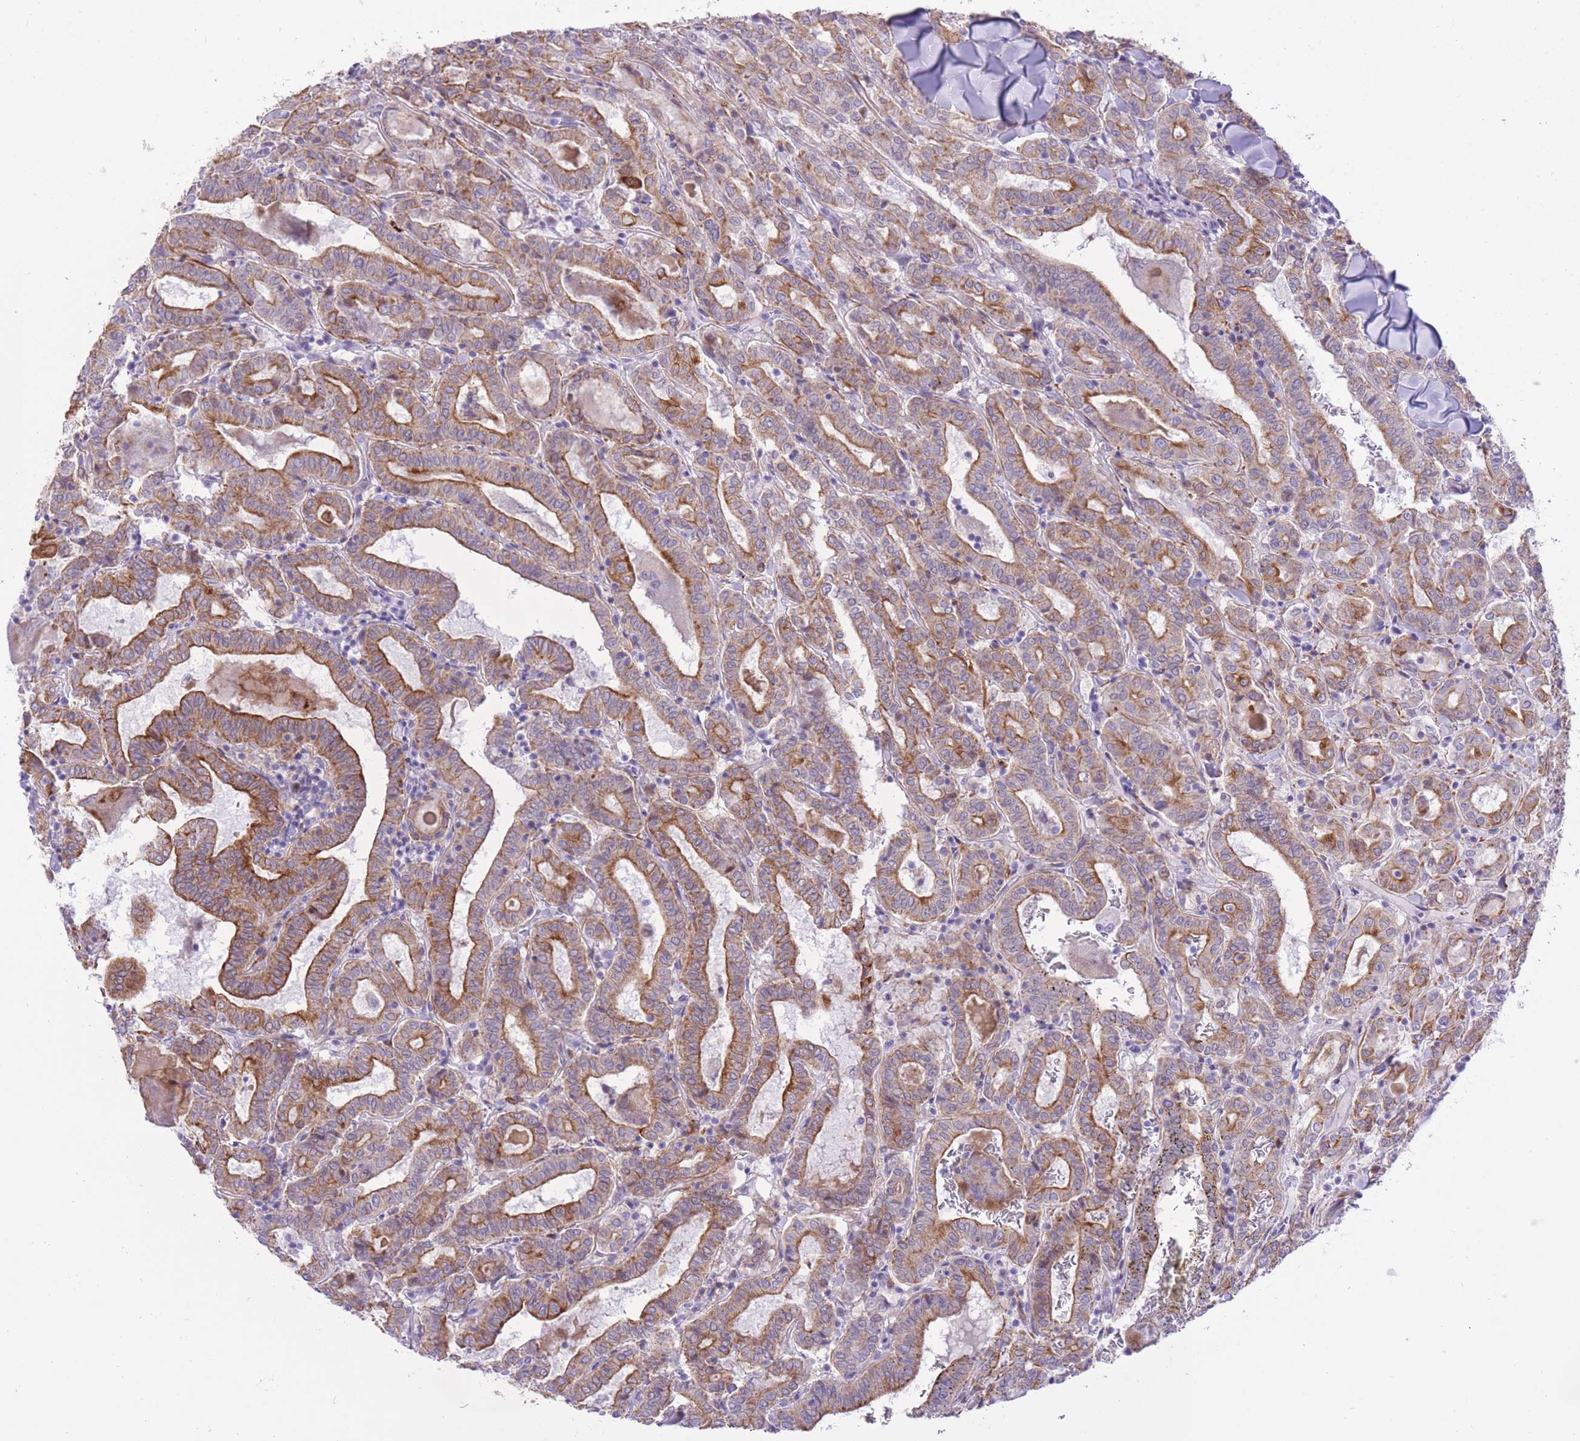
{"staining": {"intensity": "moderate", "quantity": ">75%", "location": "cytoplasmic/membranous"}, "tissue": "thyroid cancer", "cell_type": "Tumor cells", "image_type": "cancer", "snomed": [{"axis": "morphology", "description": "Papillary adenocarcinoma, NOS"}, {"axis": "topography", "description": "Thyroid gland"}], "caption": "A high-resolution micrograph shows IHC staining of papillary adenocarcinoma (thyroid), which demonstrates moderate cytoplasmic/membranous positivity in approximately >75% of tumor cells. Using DAB (brown) and hematoxylin (blue) stains, captured at high magnification using brightfield microscopy.", "gene": "MEIS3", "patient": {"sex": "female", "age": 72}}